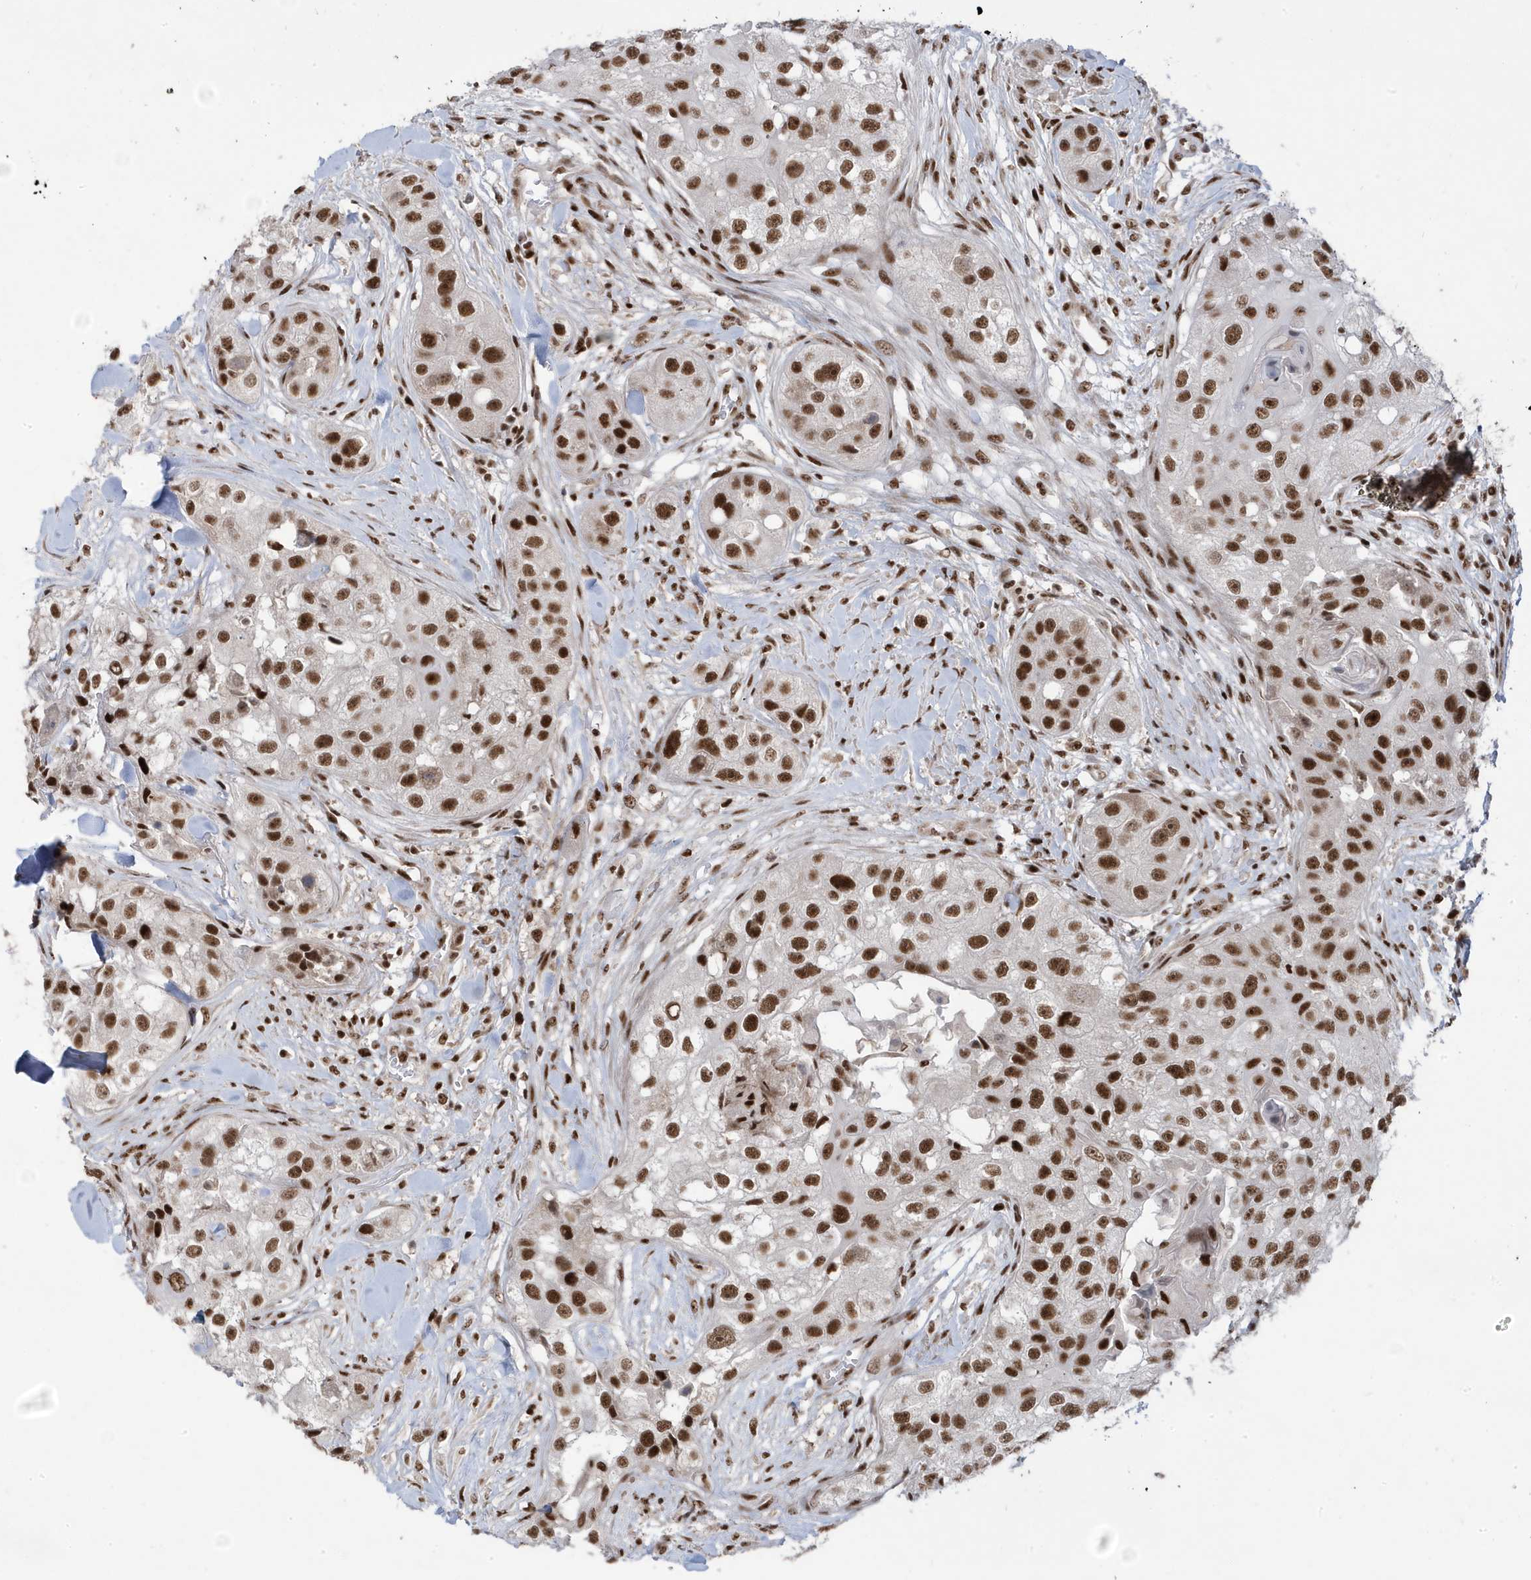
{"staining": {"intensity": "strong", "quantity": ">75%", "location": "nuclear"}, "tissue": "head and neck cancer", "cell_type": "Tumor cells", "image_type": "cancer", "snomed": [{"axis": "morphology", "description": "Normal tissue, NOS"}, {"axis": "morphology", "description": "Squamous cell carcinoma, NOS"}, {"axis": "topography", "description": "Skeletal muscle"}, {"axis": "topography", "description": "Head-Neck"}], "caption": "DAB immunohistochemical staining of human head and neck squamous cell carcinoma exhibits strong nuclear protein positivity in about >75% of tumor cells. The protein is shown in brown color, while the nuclei are stained blue.", "gene": "MTREX", "patient": {"sex": "male", "age": 51}}